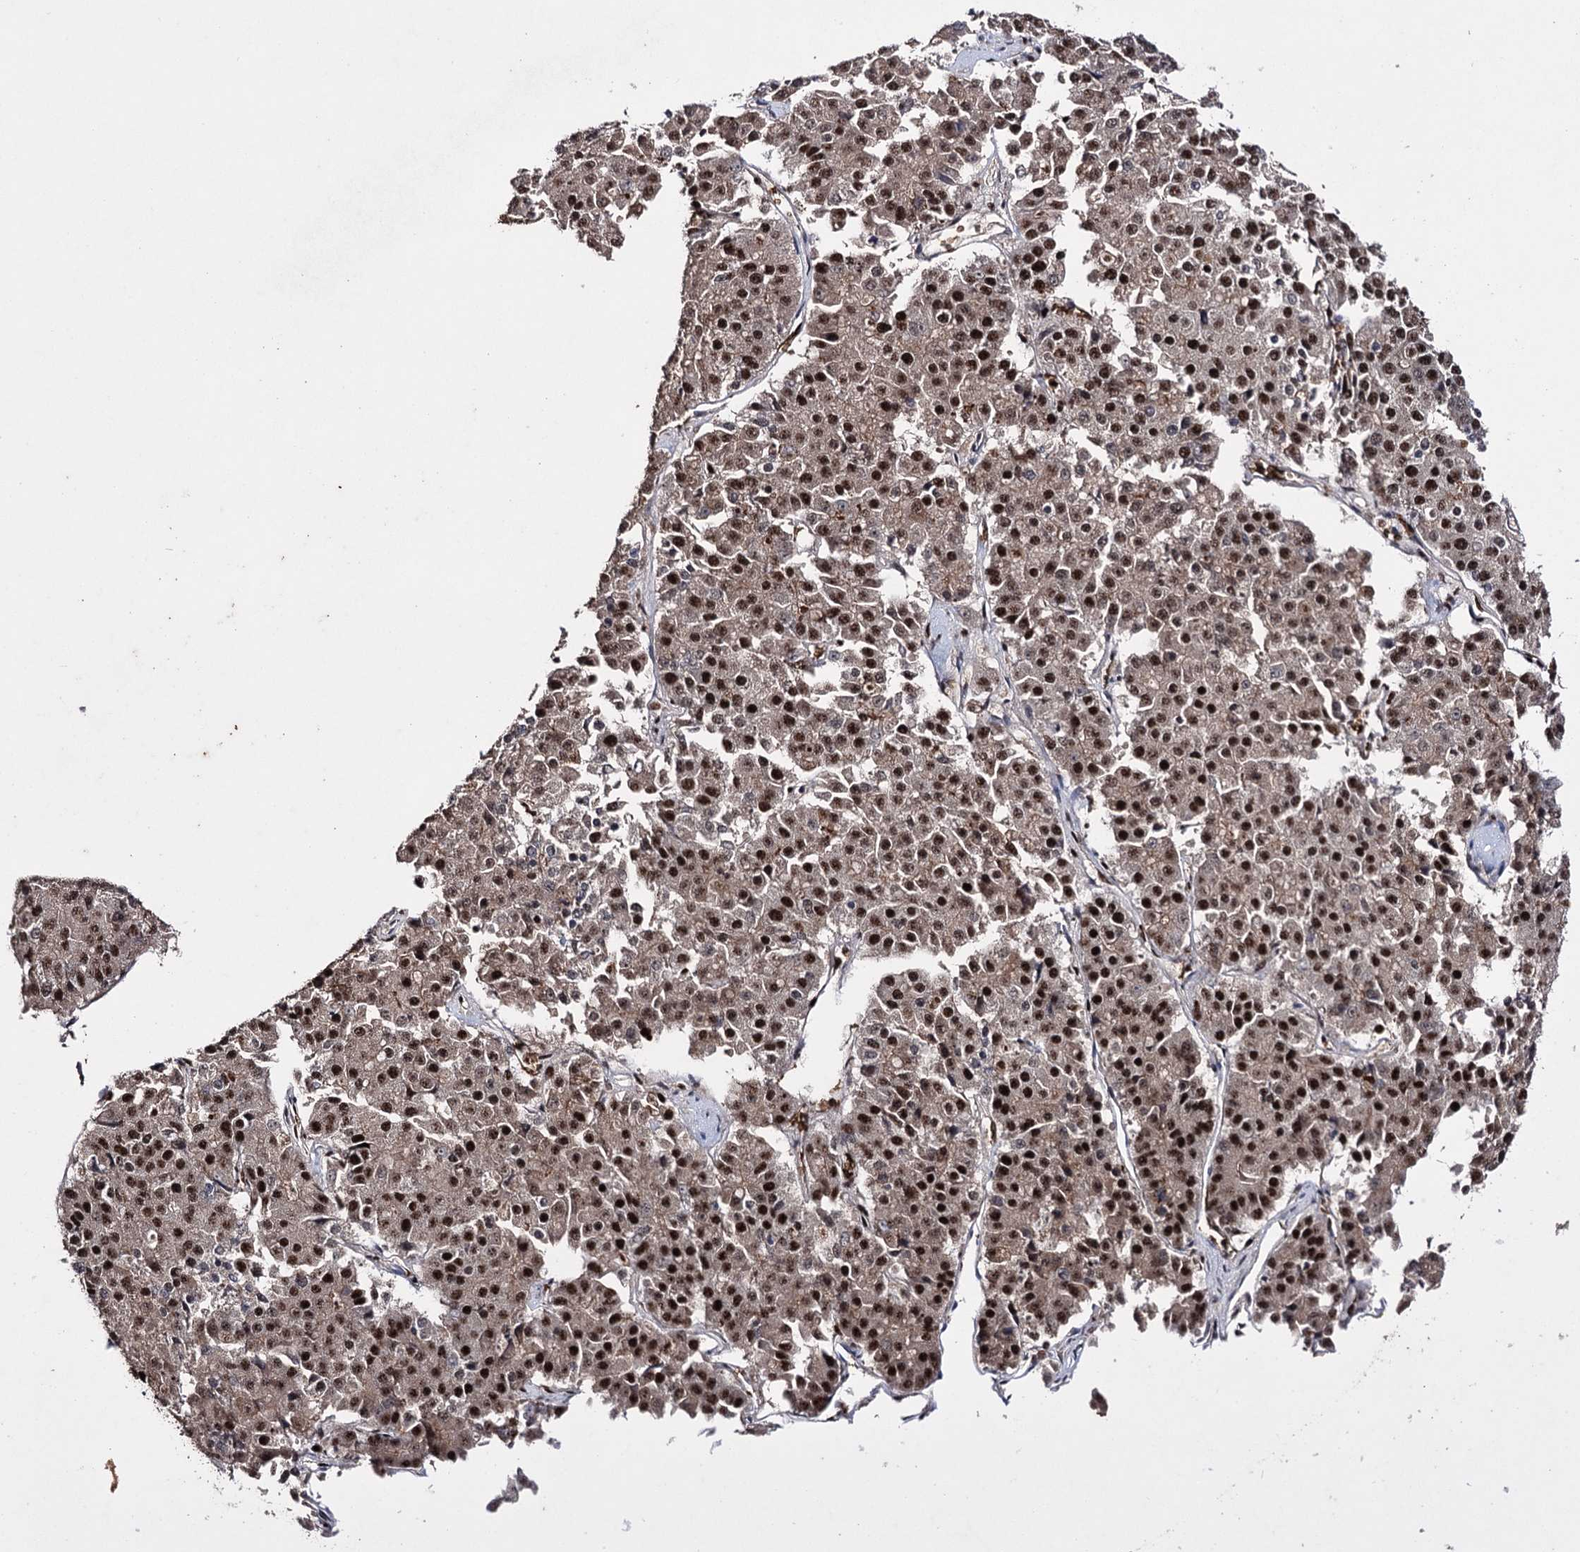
{"staining": {"intensity": "strong", "quantity": "25%-75%", "location": "nuclear"}, "tissue": "pancreatic cancer", "cell_type": "Tumor cells", "image_type": "cancer", "snomed": [{"axis": "morphology", "description": "Adenocarcinoma, NOS"}, {"axis": "topography", "description": "Pancreas"}], "caption": "Pancreatic cancer (adenocarcinoma) stained with DAB immunohistochemistry (IHC) reveals high levels of strong nuclear positivity in approximately 25%-75% of tumor cells.", "gene": "PRPF40A", "patient": {"sex": "male", "age": 50}}